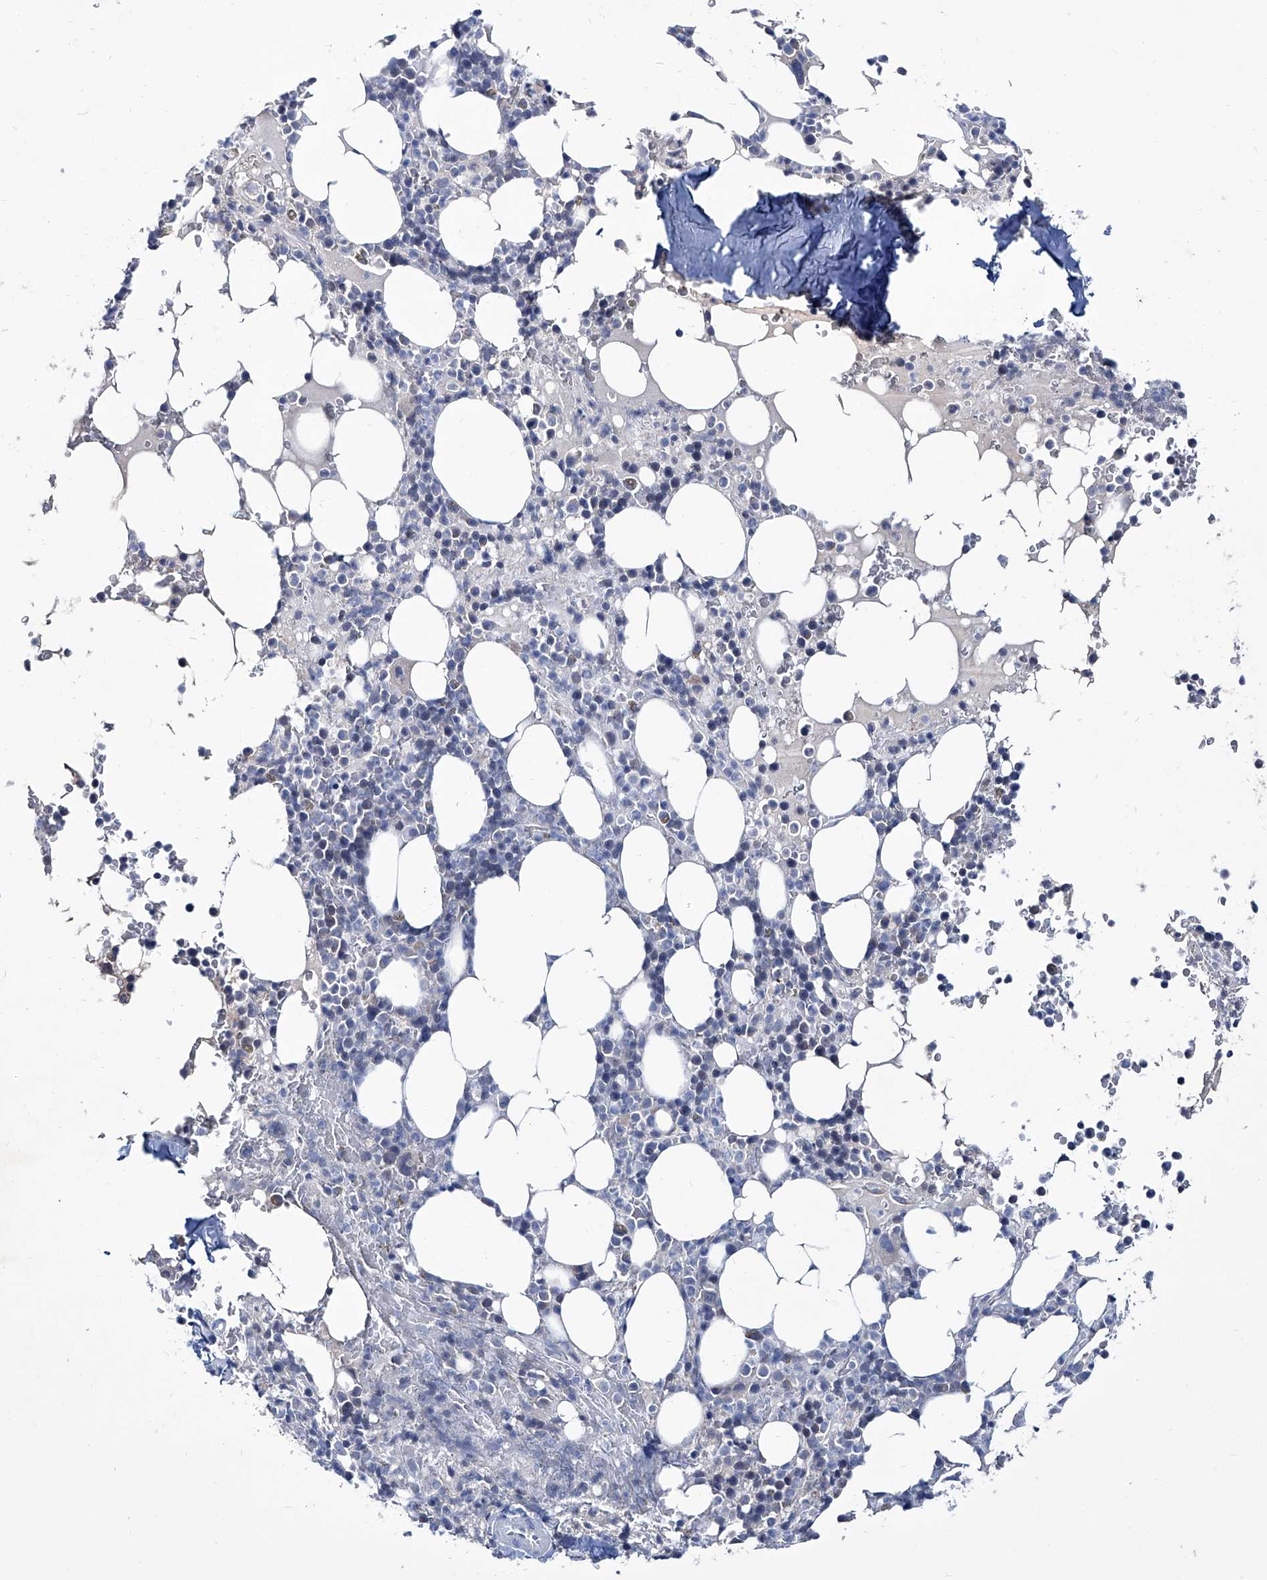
{"staining": {"intensity": "negative", "quantity": "none", "location": "none"}, "tissue": "bone marrow", "cell_type": "Hematopoietic cells", "image_type": "normal", "snomed": [{"axis": "morphology", "description": "Normal tissue, NOS"}, {"axis": "topography", "description": "Bone marrow"}], "caption": "Immunohistochemical staining of unremarkable human bone marrow exhibits no significant positivity in hematopoietic cells. Nuclei are stained in blue.", "gene": "KLHL17", "patient": {"sex": "male", "age": 58}}